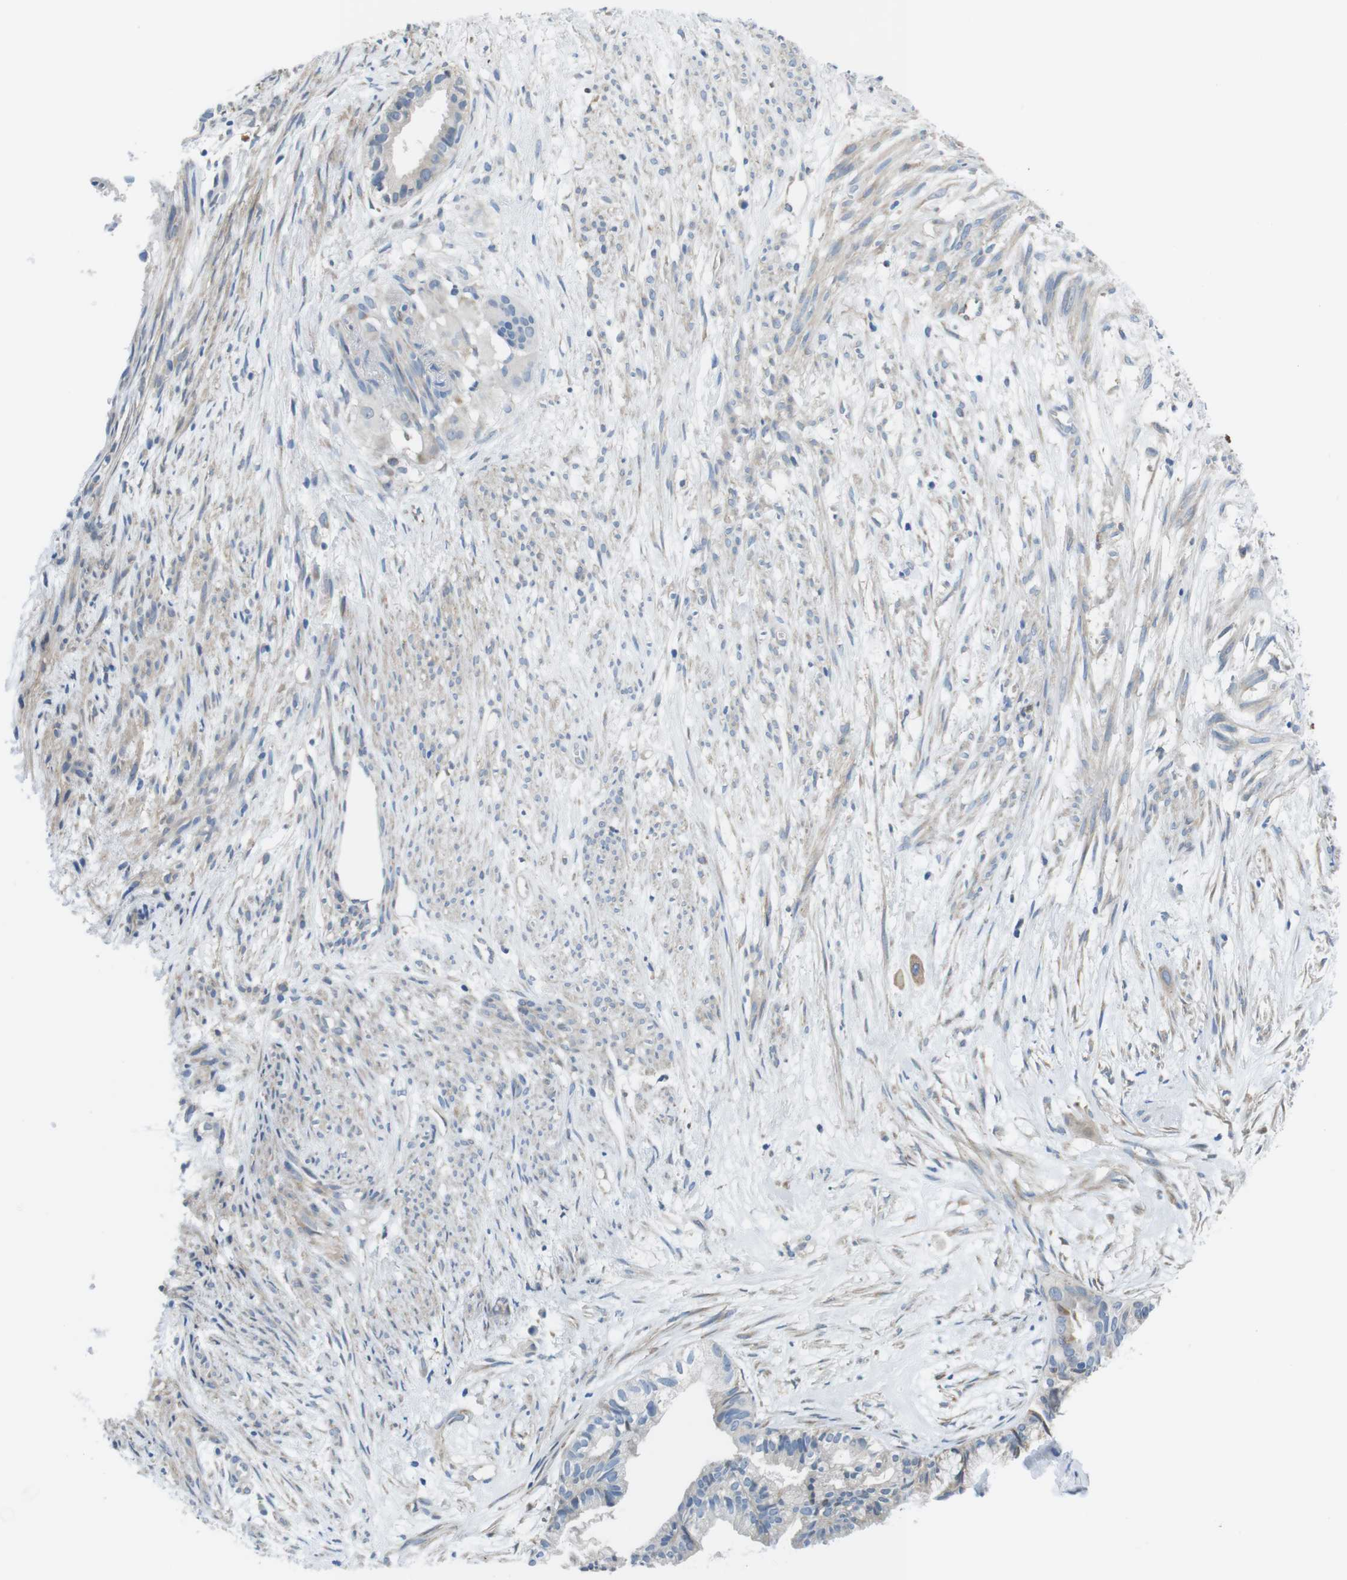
{"staining": {"intensity": "negative", "quantity": "none", "location": "none"}, "tissue": "cervical cancer", "cell_type": "Tumor cells", "image_type": "cancer", "snomed": [{"axis": "morphology", "description": "Normal tissue, NOS"}, {"axis": "morphology", "description": "Adenocarcinoma, NOS"}, {"axis": "topography", "description": "Cervix"}, {"axis": "topography", "description": "Endometrium"}], "caption": "Cervical cancer stained for a protein using immunohistochemistry (IHC) reveals no staining tumor cells.", "gene": "CDH8", "patient": {"sex": "female", "age": 86}}